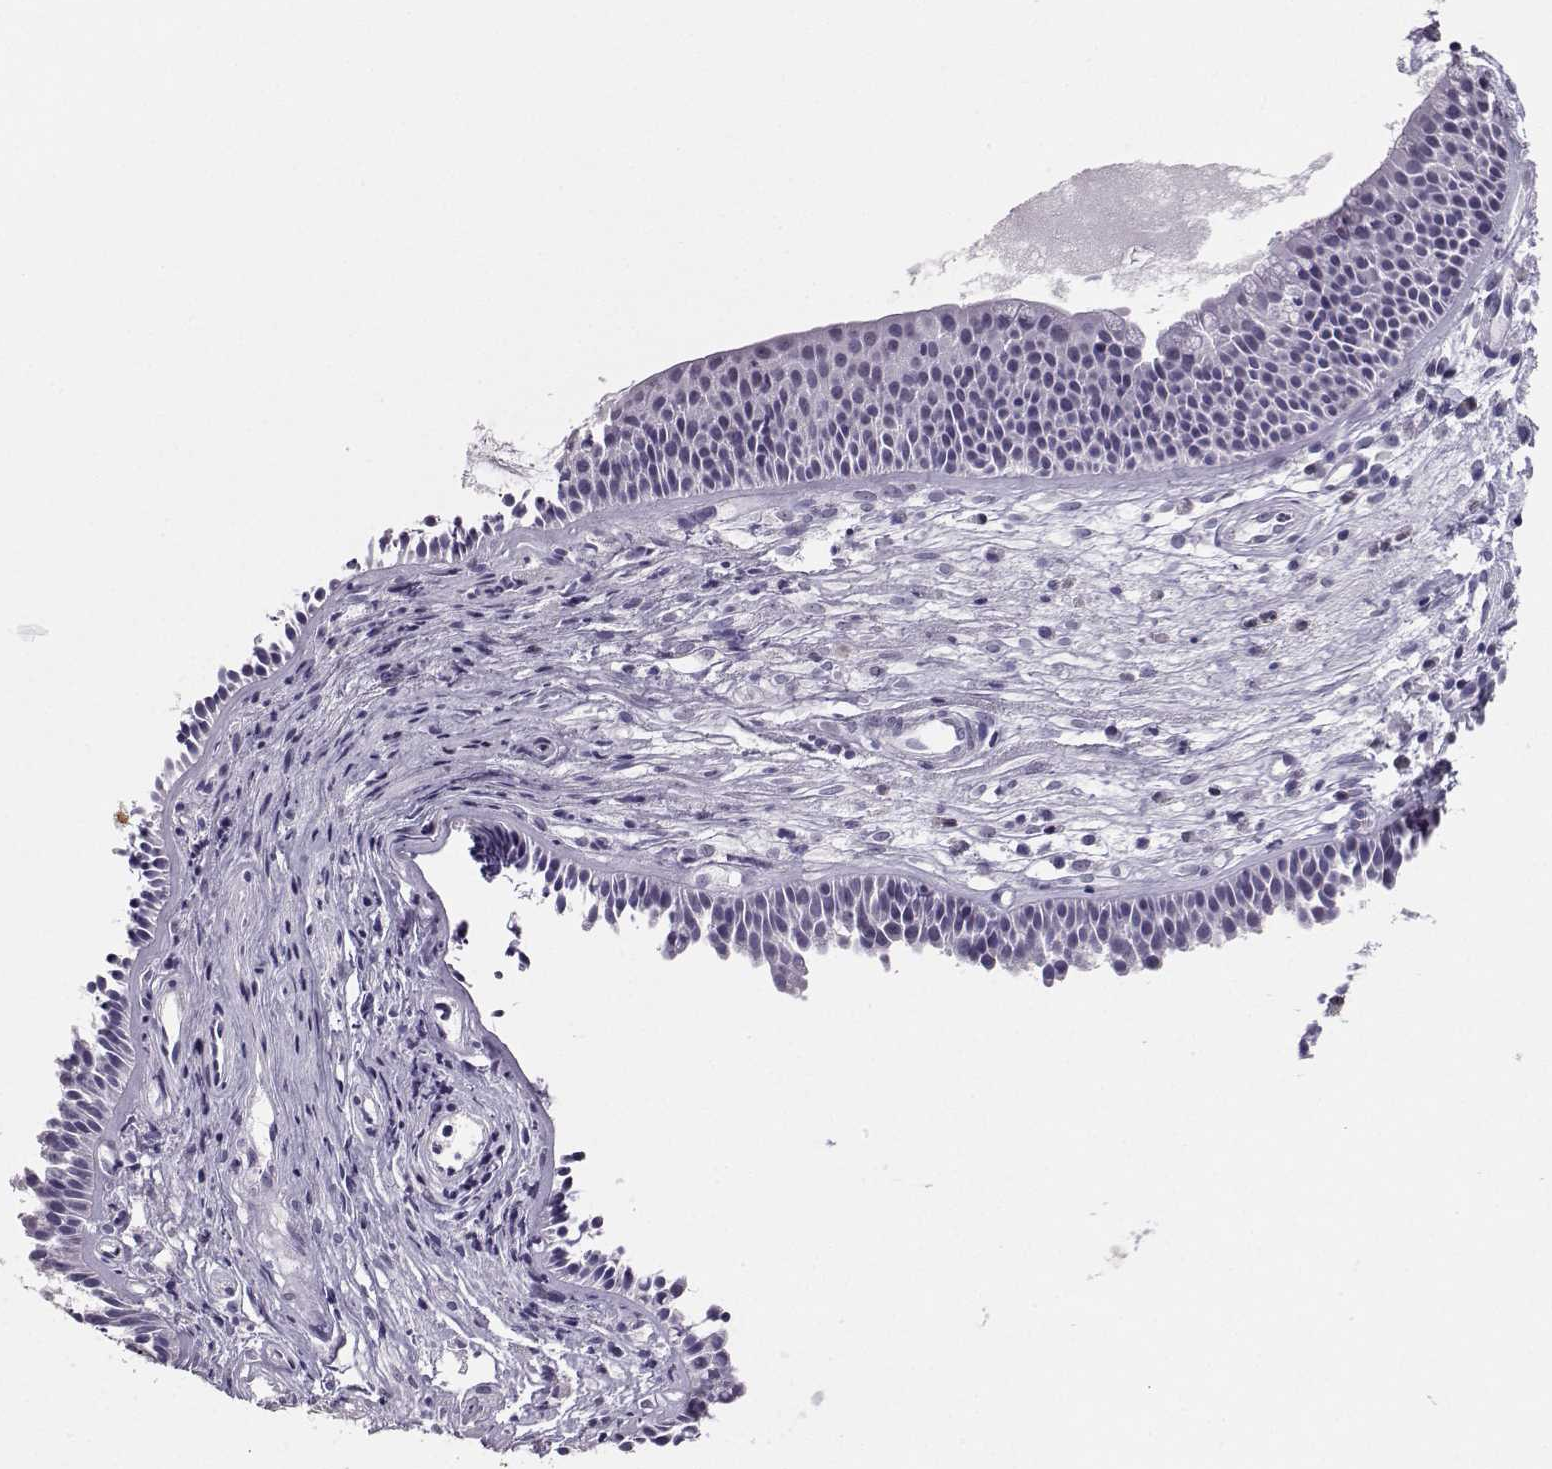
{"staining": {"intensity": "negative", "quantity": "none", "location": "none"}, "tissue": "nasopharynx", "cell_type": "Respiratory epithelial cells", "image_type": "normal", "snomed": [{"axis": "morphology", "description": "Normal tissue, NOS"}, {"axis": "topography", "description": "Nasopharynx"}], "caption": "Immunohistochemical staining of normal nasopharynx displays no significant positivity in respiratory epithelial cells. (DAB immunohistochemistry (IHC) visualized using brightfield microscopy, high magnification).", "gene": "TEDC2", "patient": {"sex": "male", "age": 31}}